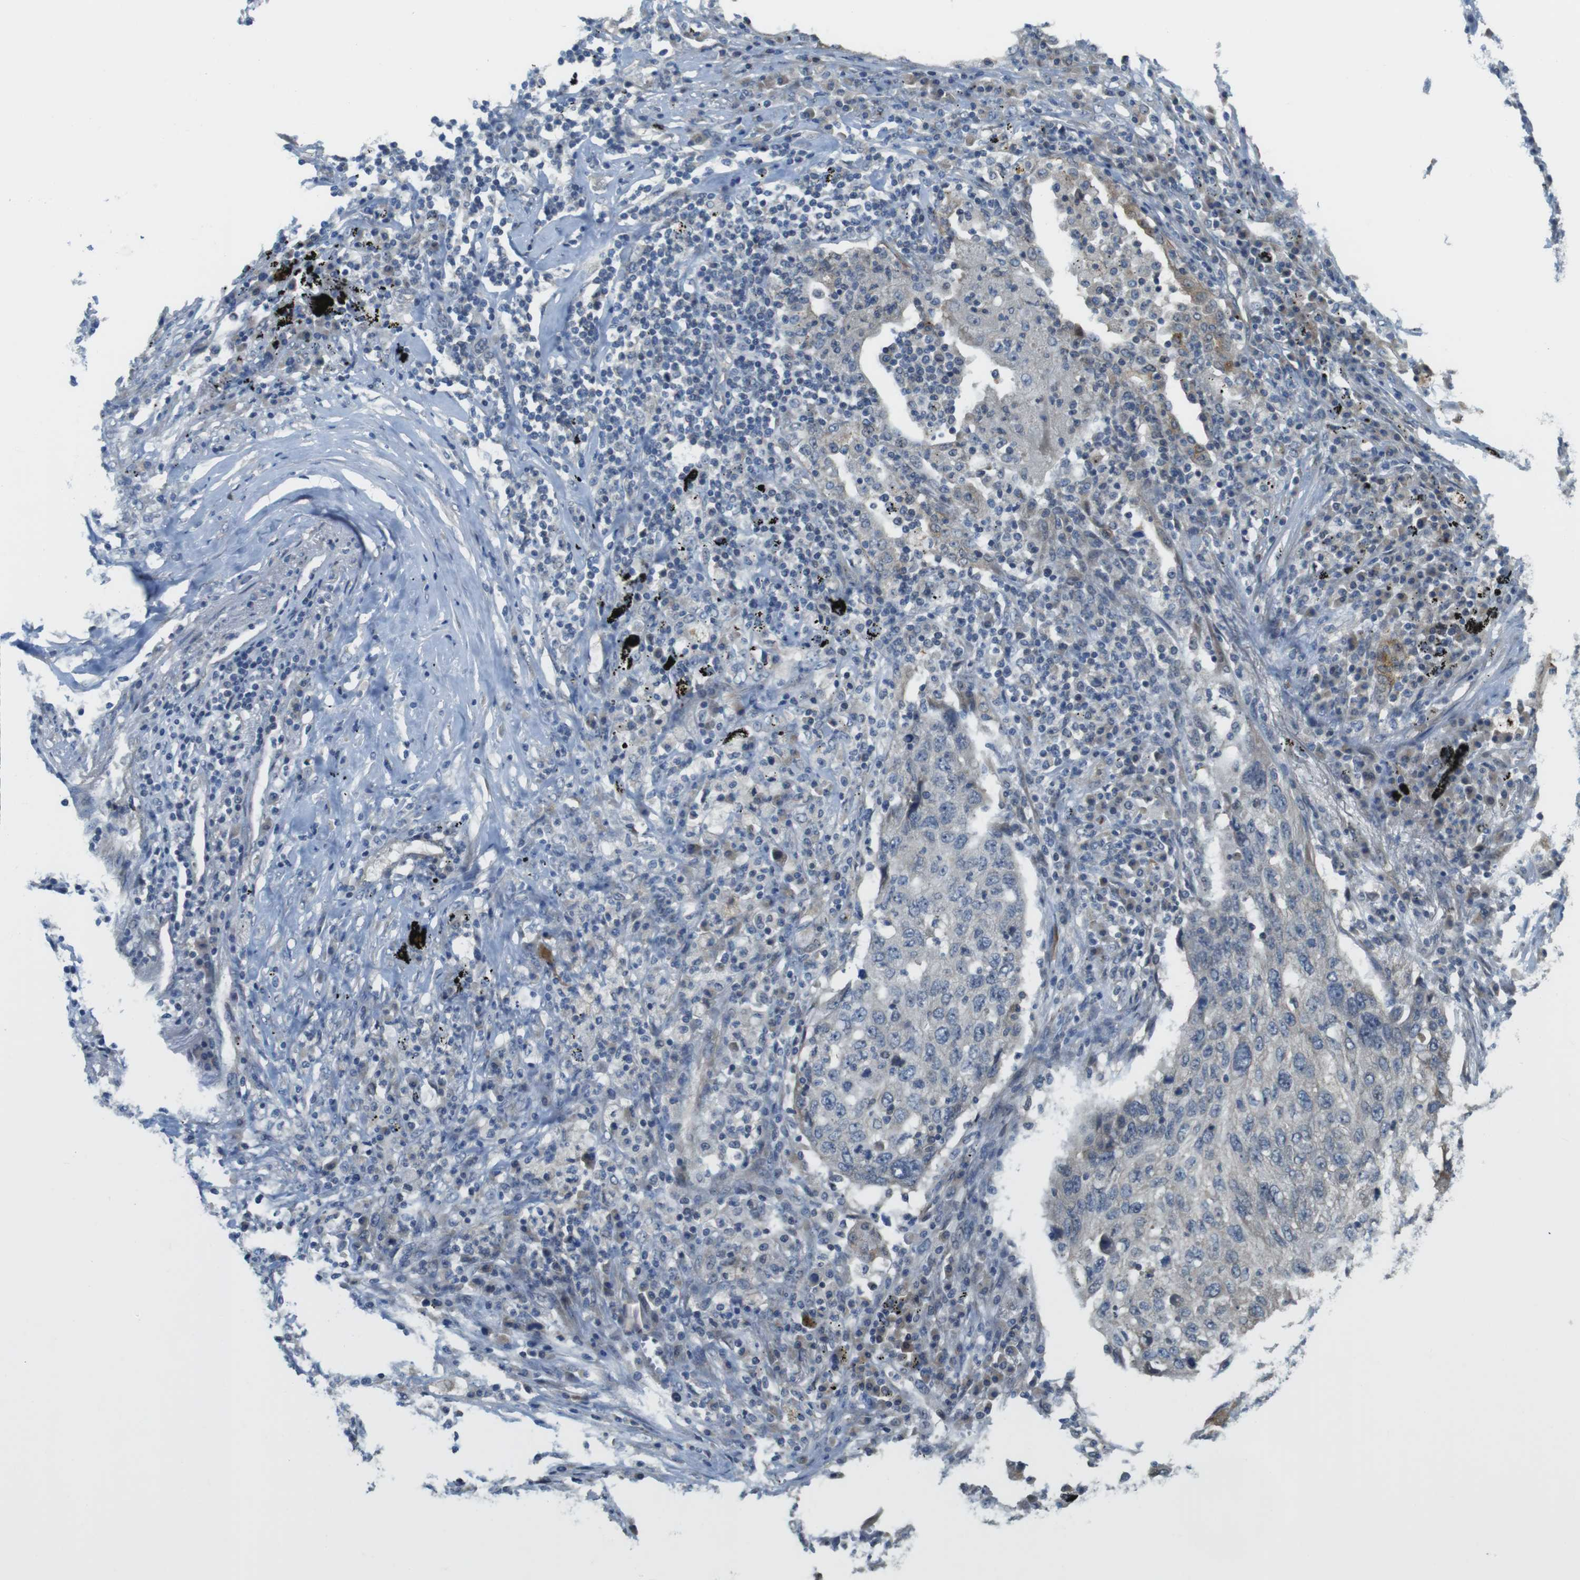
{"staining": {"intensity": "negative", "quantity": "none", "location": "none"}, "tissue": "lung cancer", "cell_type": "Tumor cells", "image_type": "cancer", "snomed": [{"axis": "morphology", "description": "Squamous cell carcinoma, NOS"}, {"axis": "topography", "description": "Lung"}], "caption": "Immunohistochemical staining of lung cancer (squamous cell carcinoma) reveals no significant positivity in tumor cells. Brightfield microscopy of IHC stained with DAB (3,3'-diaminobenzidine) (brown) and hematoxylin (blue), captured at high magnification.", "gene": "ABHD15", "patient": {"sex": "female", "age": 63}}